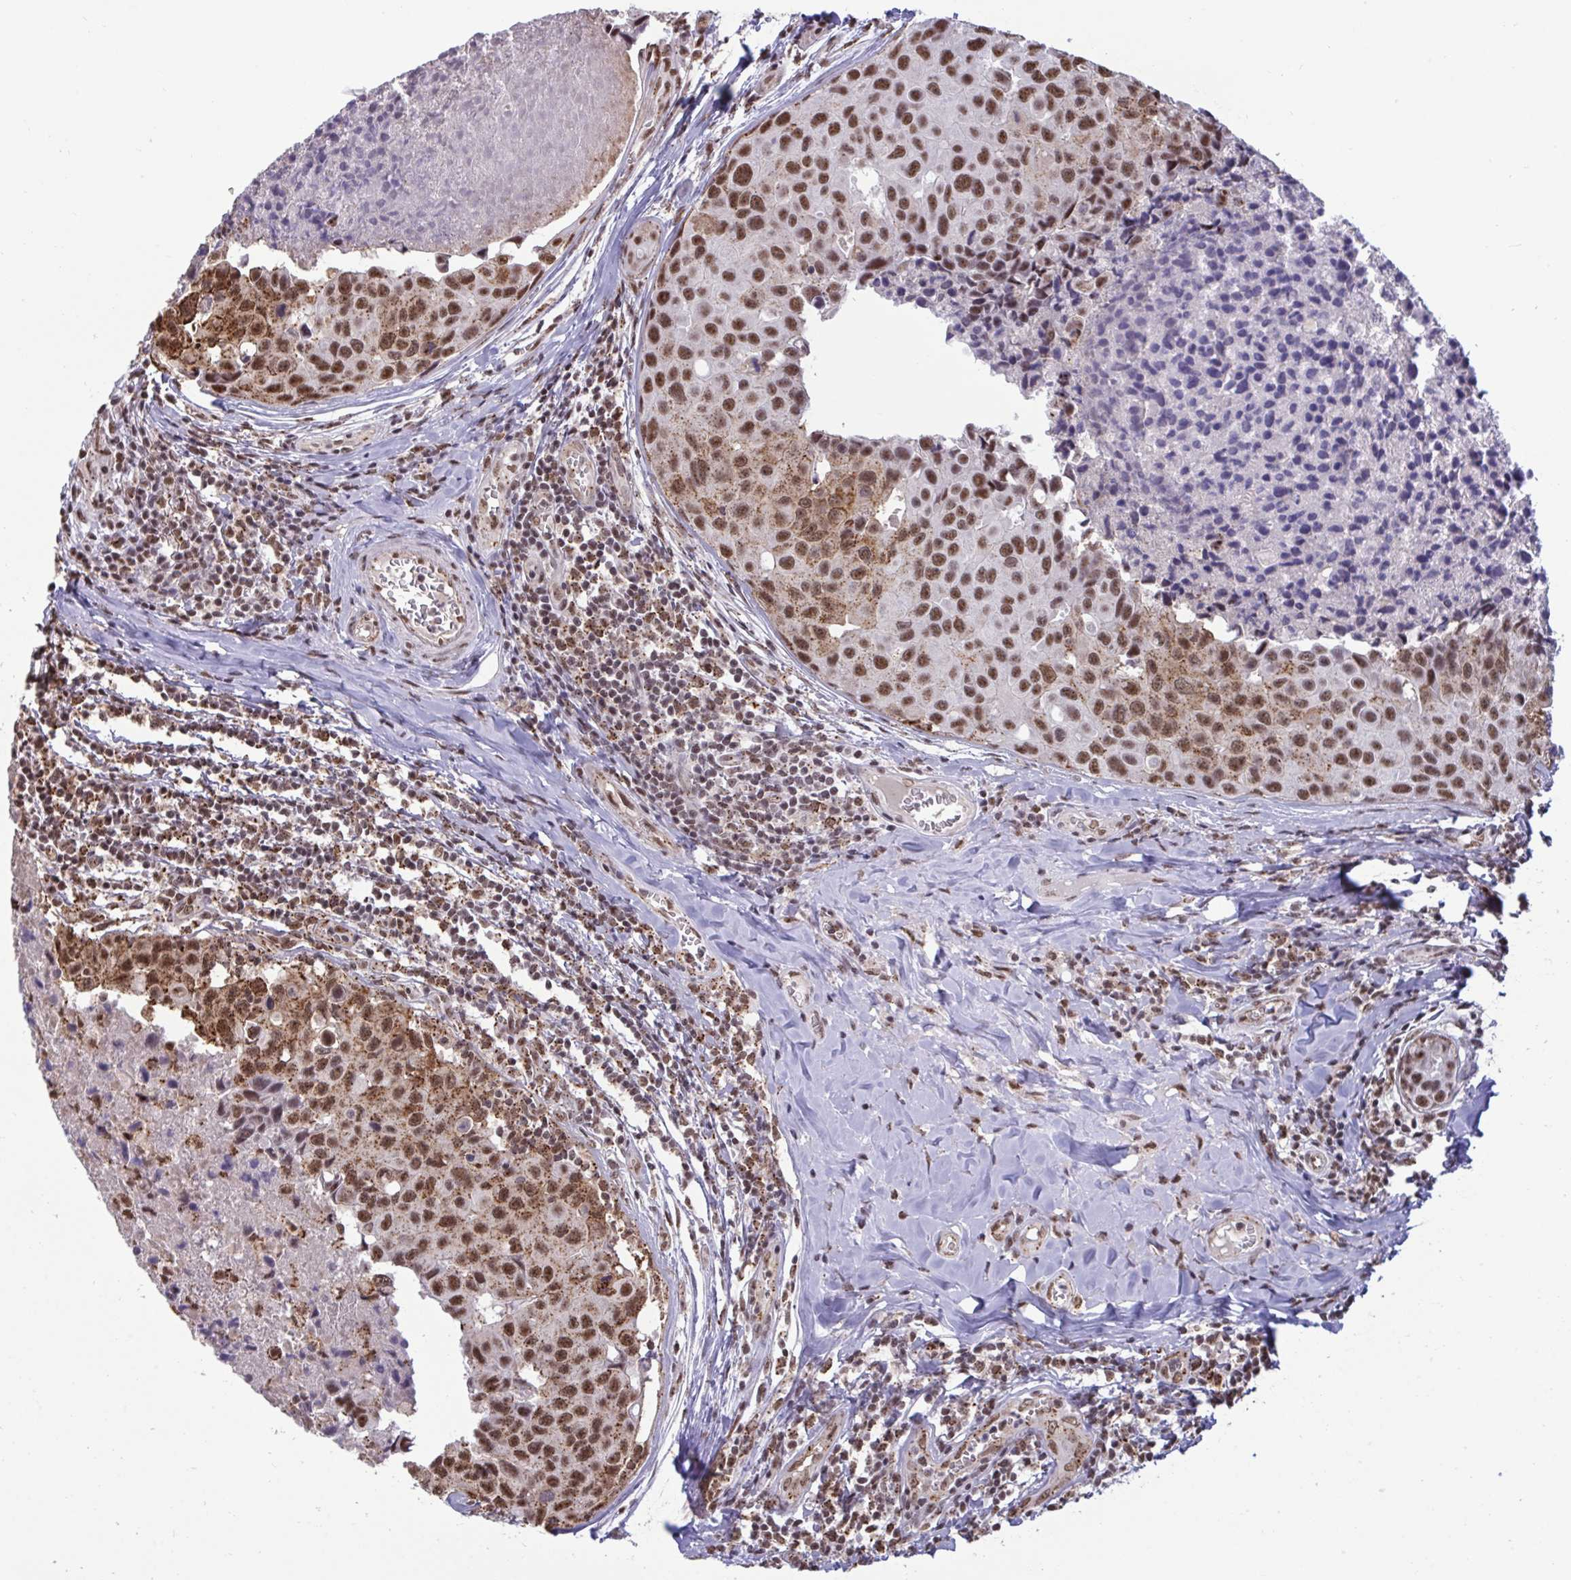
{"staining": {"intensity": "moderate", "quantity": ">75%", "location": "cytoplasmic/membranous,nuclear"}, "tissue": "breast cancer", "cell_type": "Tumor cells", "image_type": "cancer", "snomed": [{"axis": "morphology", "description": "Duct carcinoma"}, {"axis": "topography", "description": "Breast"}], "caption": "Immunohistochemistry (IHC) of human breast intraductal carcinoma displays medium levels of moderate cytoplasmic/membranous and nuclear staining in approximately >75% of tumor cells.", "gene": "PUF60", "patient": {"sex": "female", "age": 24}}